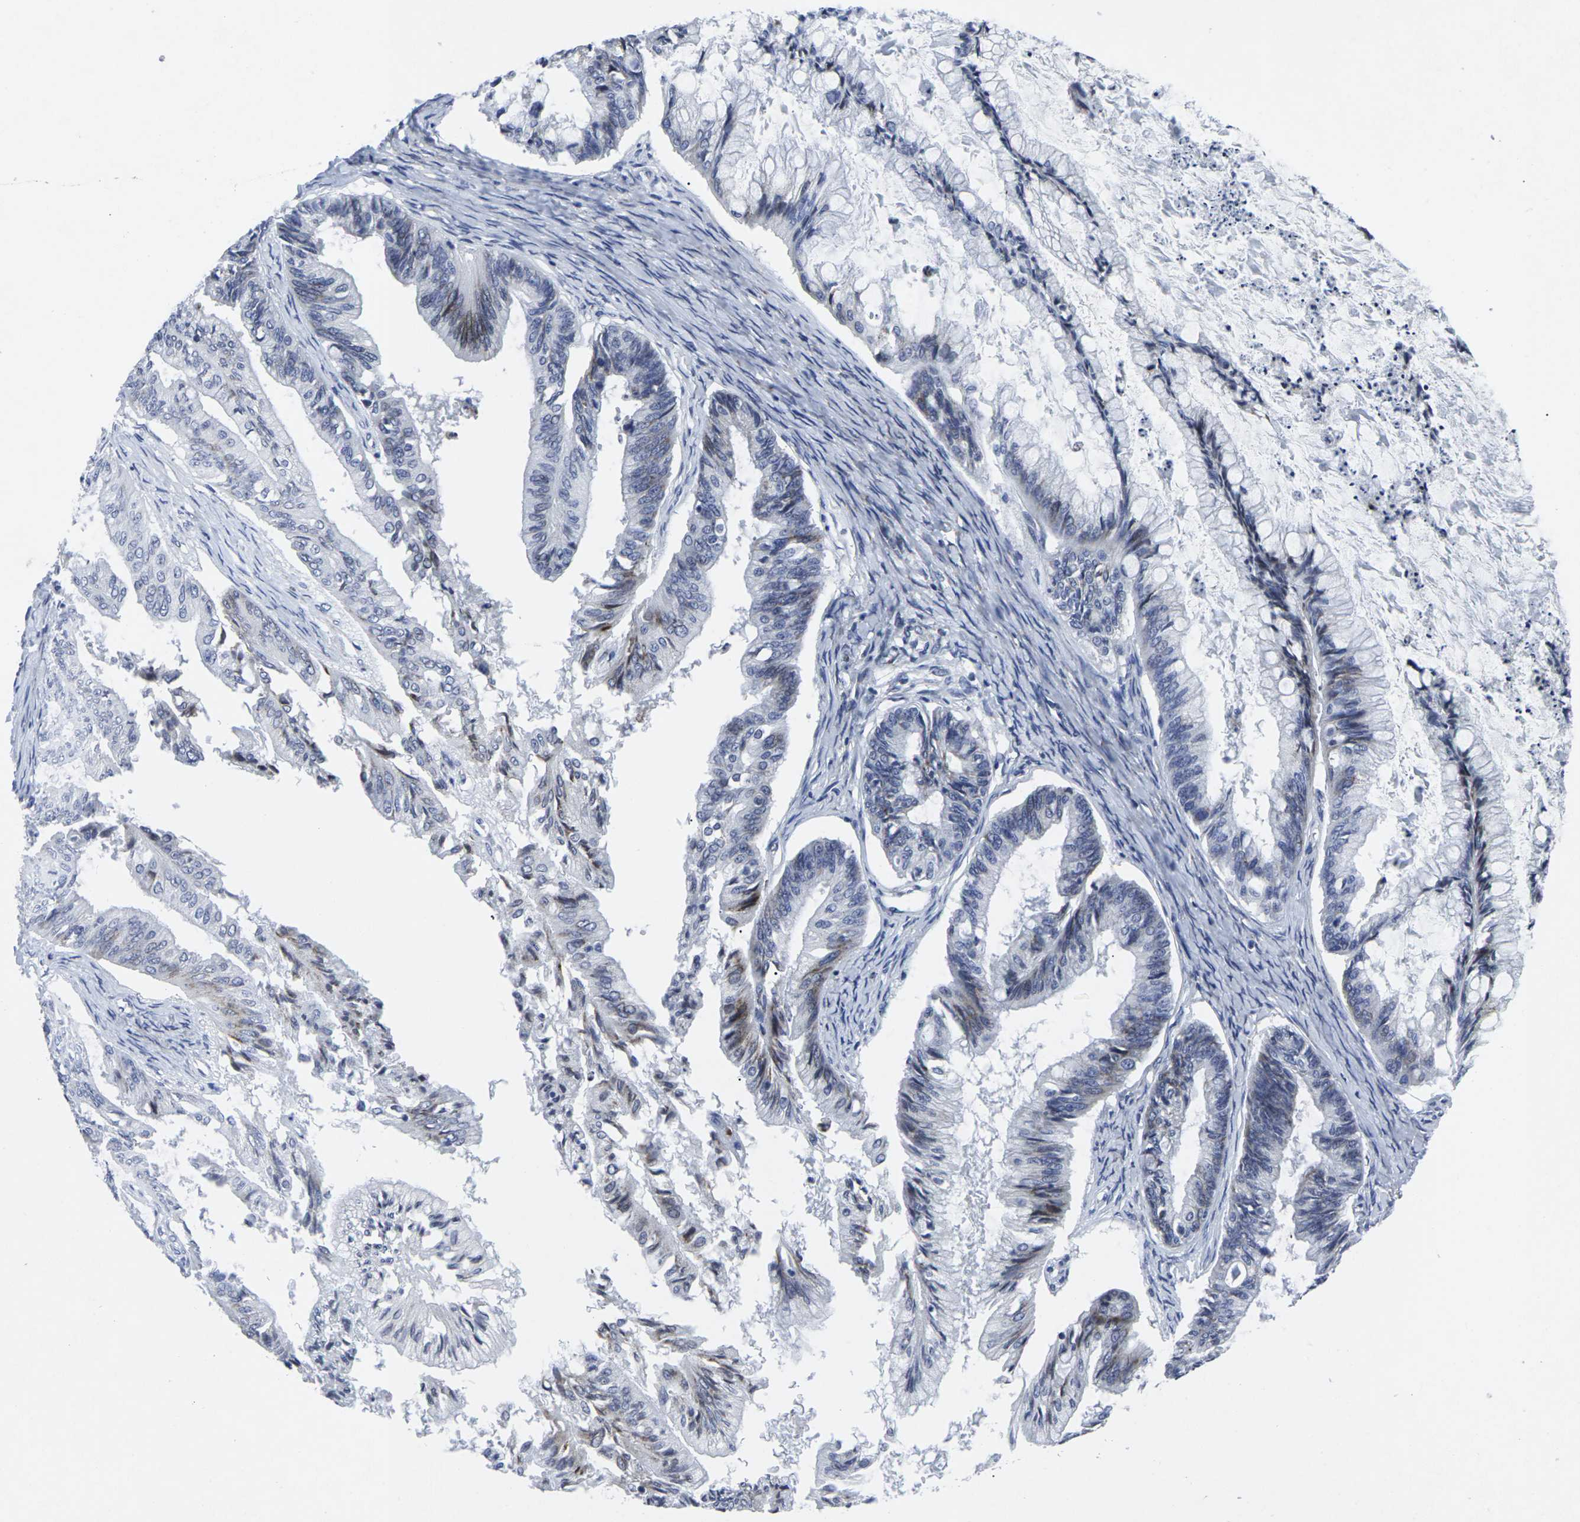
{"staining": {"intensity": "moderate", "quantity": "<25%", "location": "cytoplasmic/membranous"}, "tissue": "ovarian cancer", "cell_type": "Tumor cells", "image_type": "cancer", "snomed": [{"axis": "morphology", "description": "Cystadenocarcinoma, mucinous, NOS"}, {"axis": "topography", "description": "Ovary"}], "caption": "An image of human mucinous cystadenocarcinoma (ovarian) stained for a protein reveals moderate cytoplasmic/membranous brown staining in tumor cells. (brown staining indicates protein expression, while blue staining denotes nuclei).", "gene": "RPN1", "patient": {"sex": "female", "age": 57}}